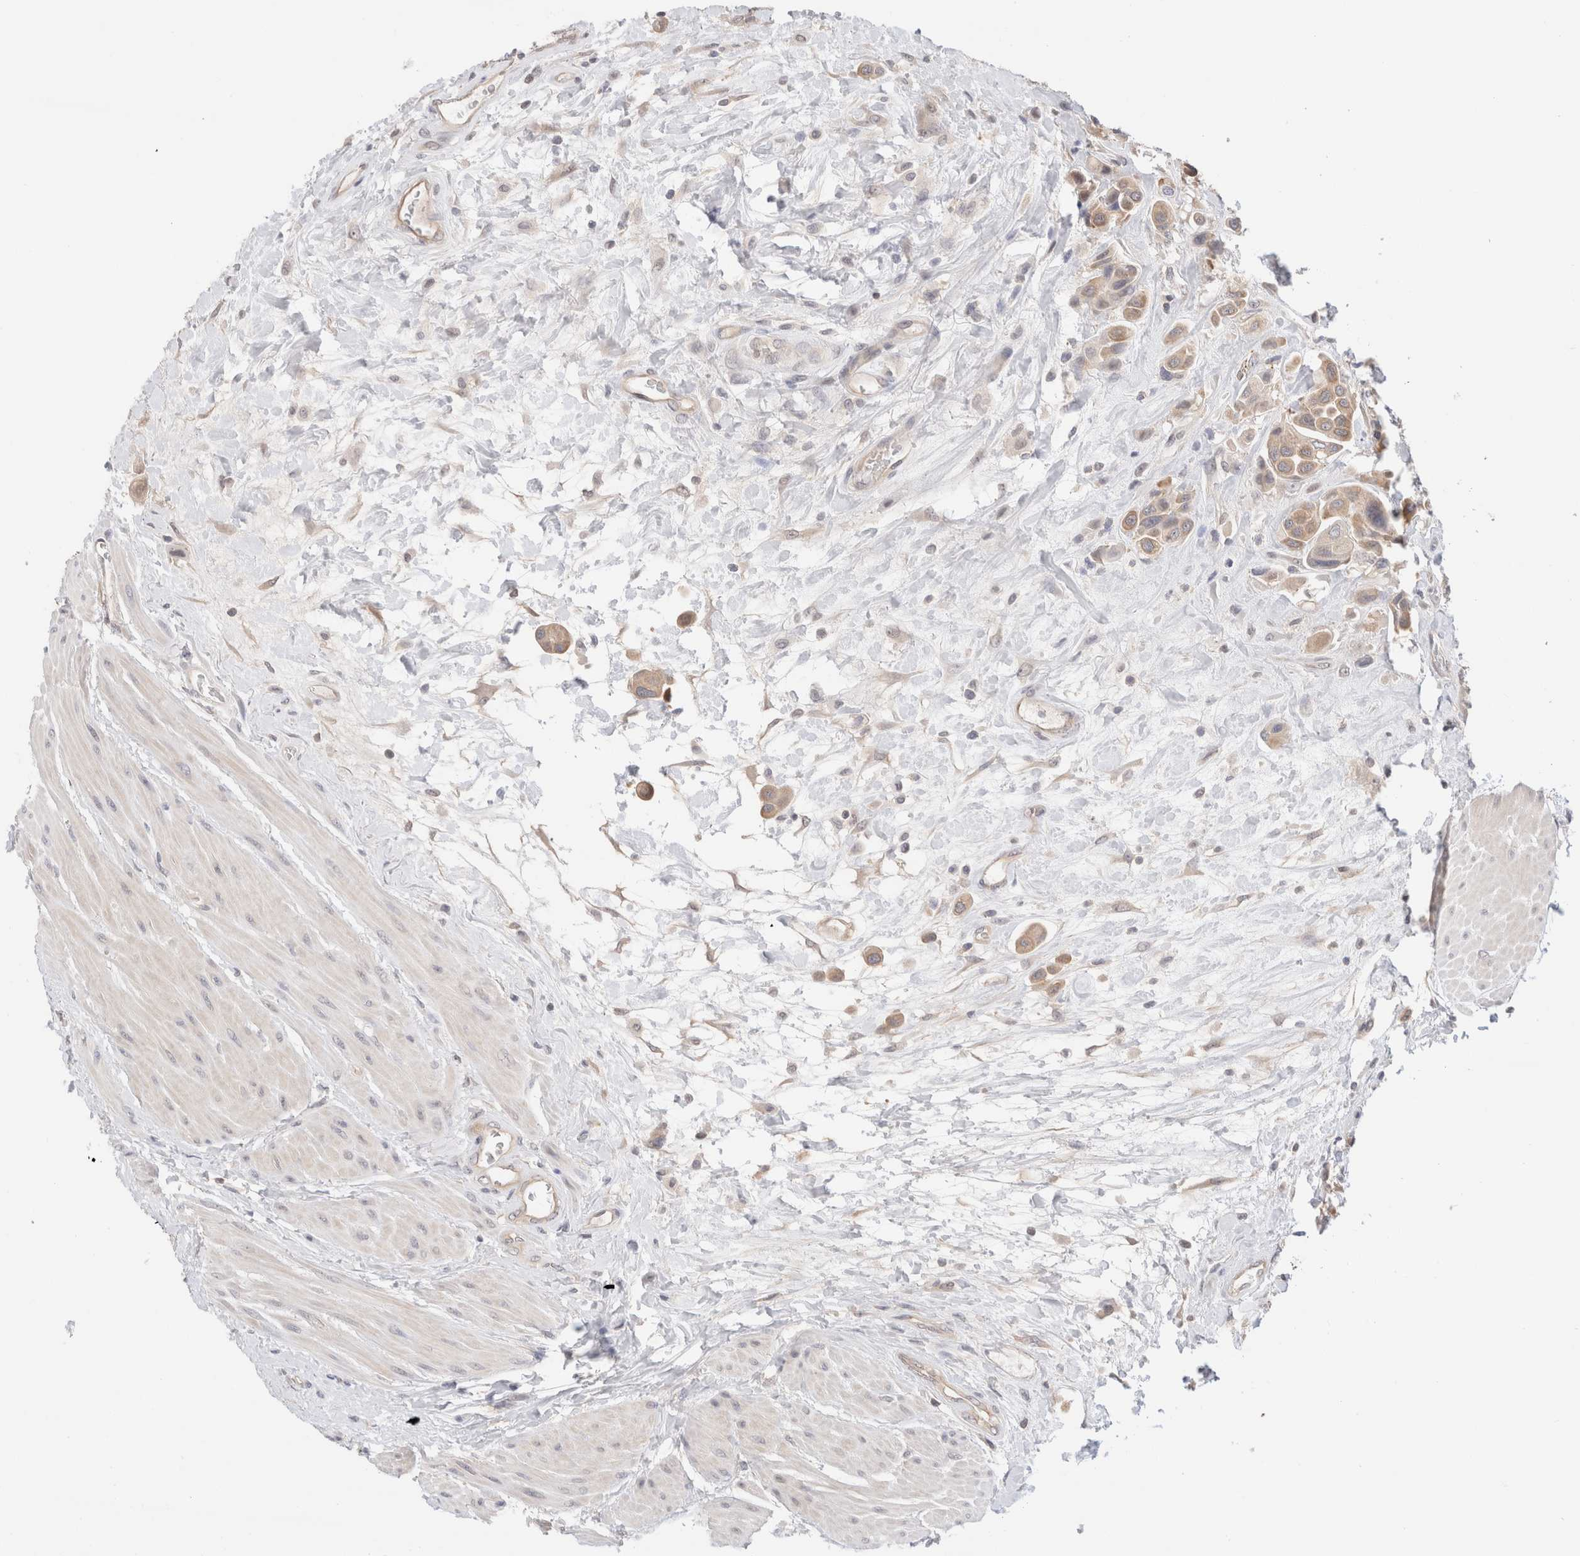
{"staining": {"intensity": "weak", "quantity": ">75%", "location": "cytoplasmic/membranous"}, "tissue": "urothelial cancer", "cell_type": "Tumor cells", "image_type": "cancer", "snomed": [{"axis": "morphology", "description": "Urothelial carcinoma, High grade"}, {"axis": "topography", "description": "Urinary bladder"}], "caption": "Protein staining displays weak cytoplasmic/membranous staining in approximately >75% of tumor cells in urothelial cancer. (DAB (3,3'-diaminobenzidine) = brown stain, brightfield microscopy at high magnification).", "gene": "C17orf97", "patient": {"sex": "male", "age": 50}}